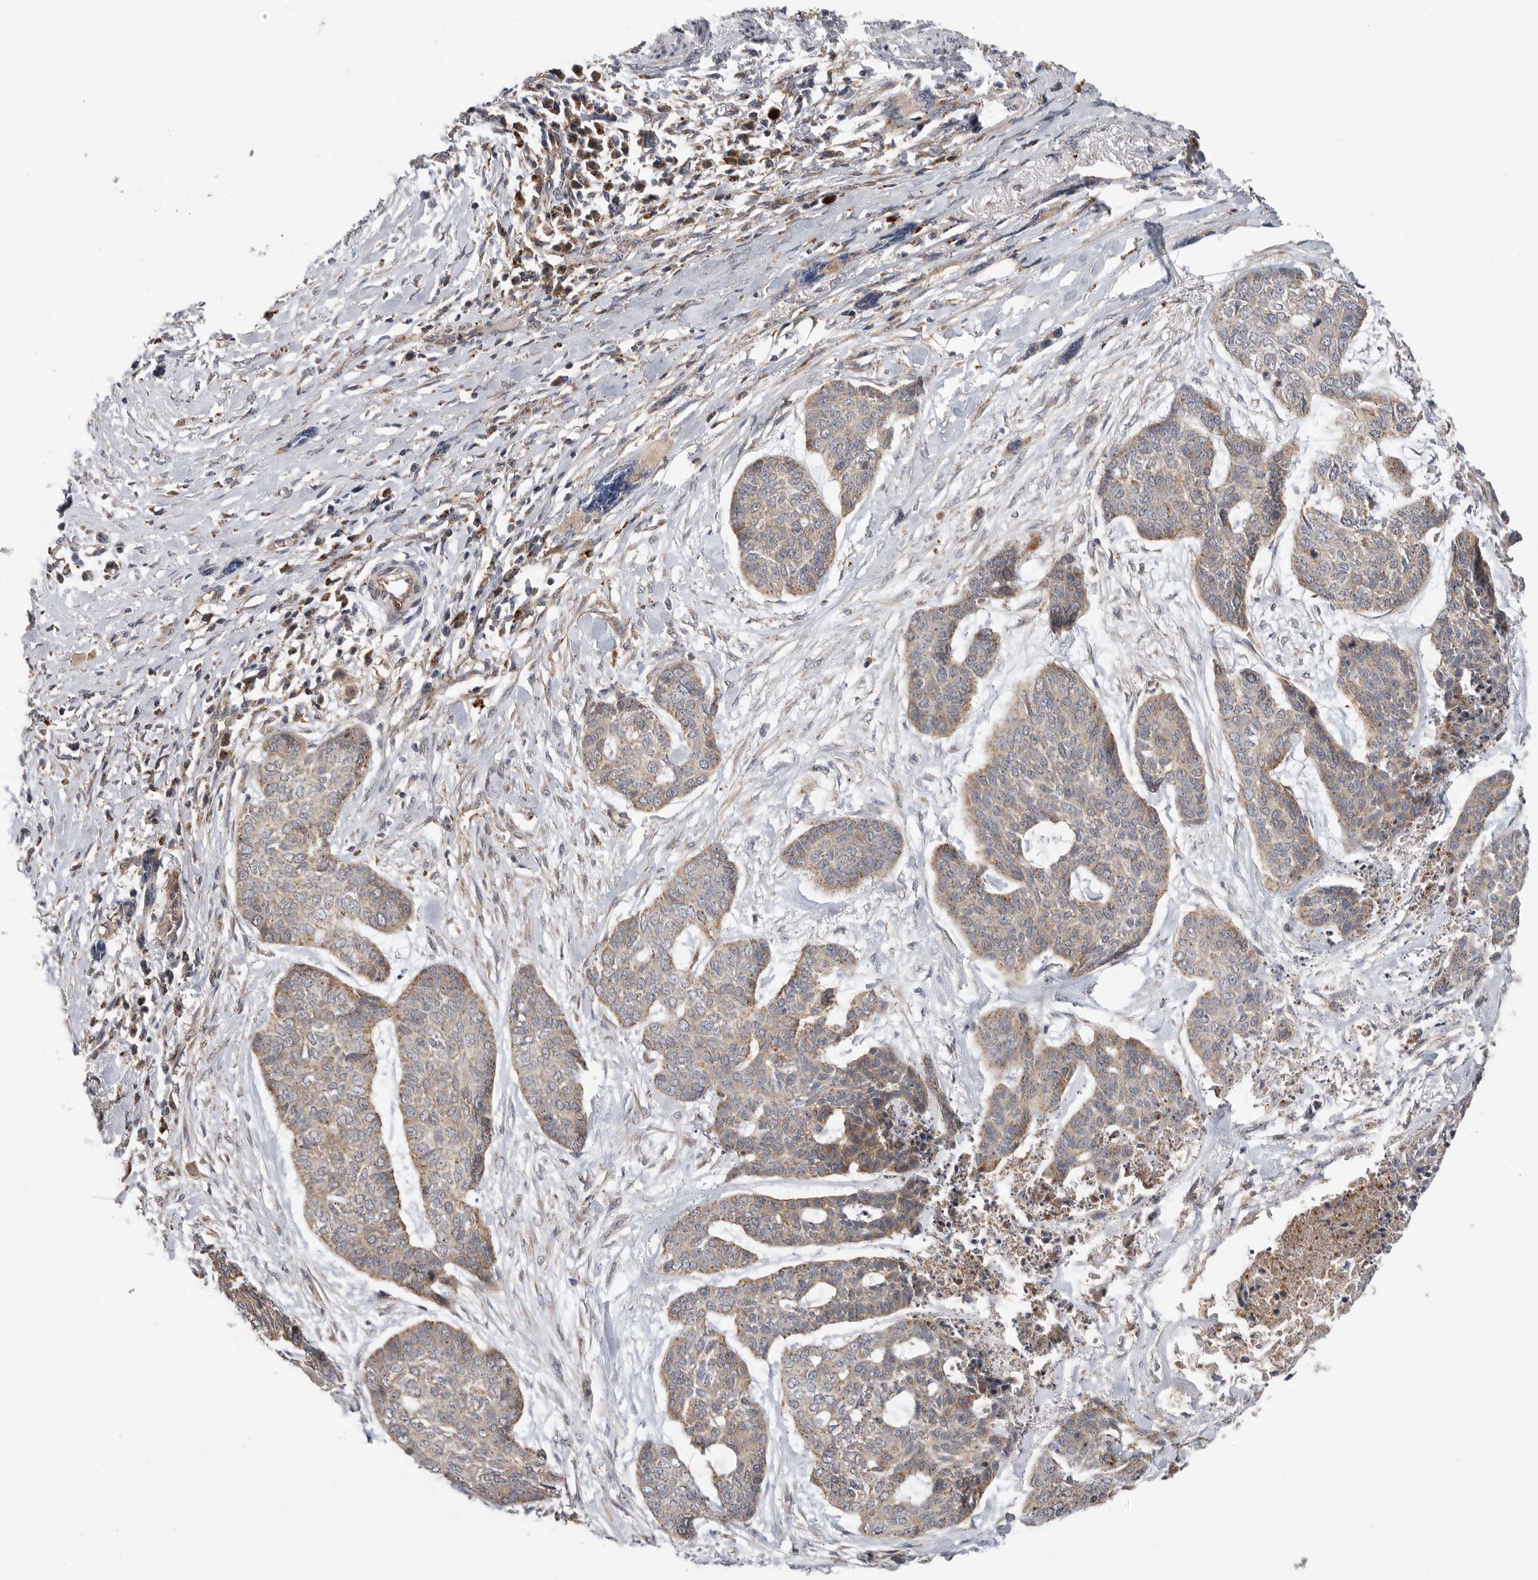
{"staining": {"intensity": "moderate", "quantity": ">75%", "location": "cytoplasmic/membranous"}, "tissue": "skin cancer", "cell_type": "Tumor cells", "image_type": "cancer", "snomed": [{"axis": "morphology", "description": "Basal cell carcinoma"}, {"axis": "topography", "description": "Skin"}], "caption": "Immunohistochemistry staining of skin cancer (basal cell carcinoma), which displays medium levels of moderate cytoplasmic/membranous staining in about >75% of tumor cells indicating moderate cytoplasmic/membranous protein expression. The staining was performed using DAB (brown) for protein detection and nuclei were counterstained in hematoxylin (blue).", "gene": "GALNS", "patient": {"sex": "female", "age": 64}}